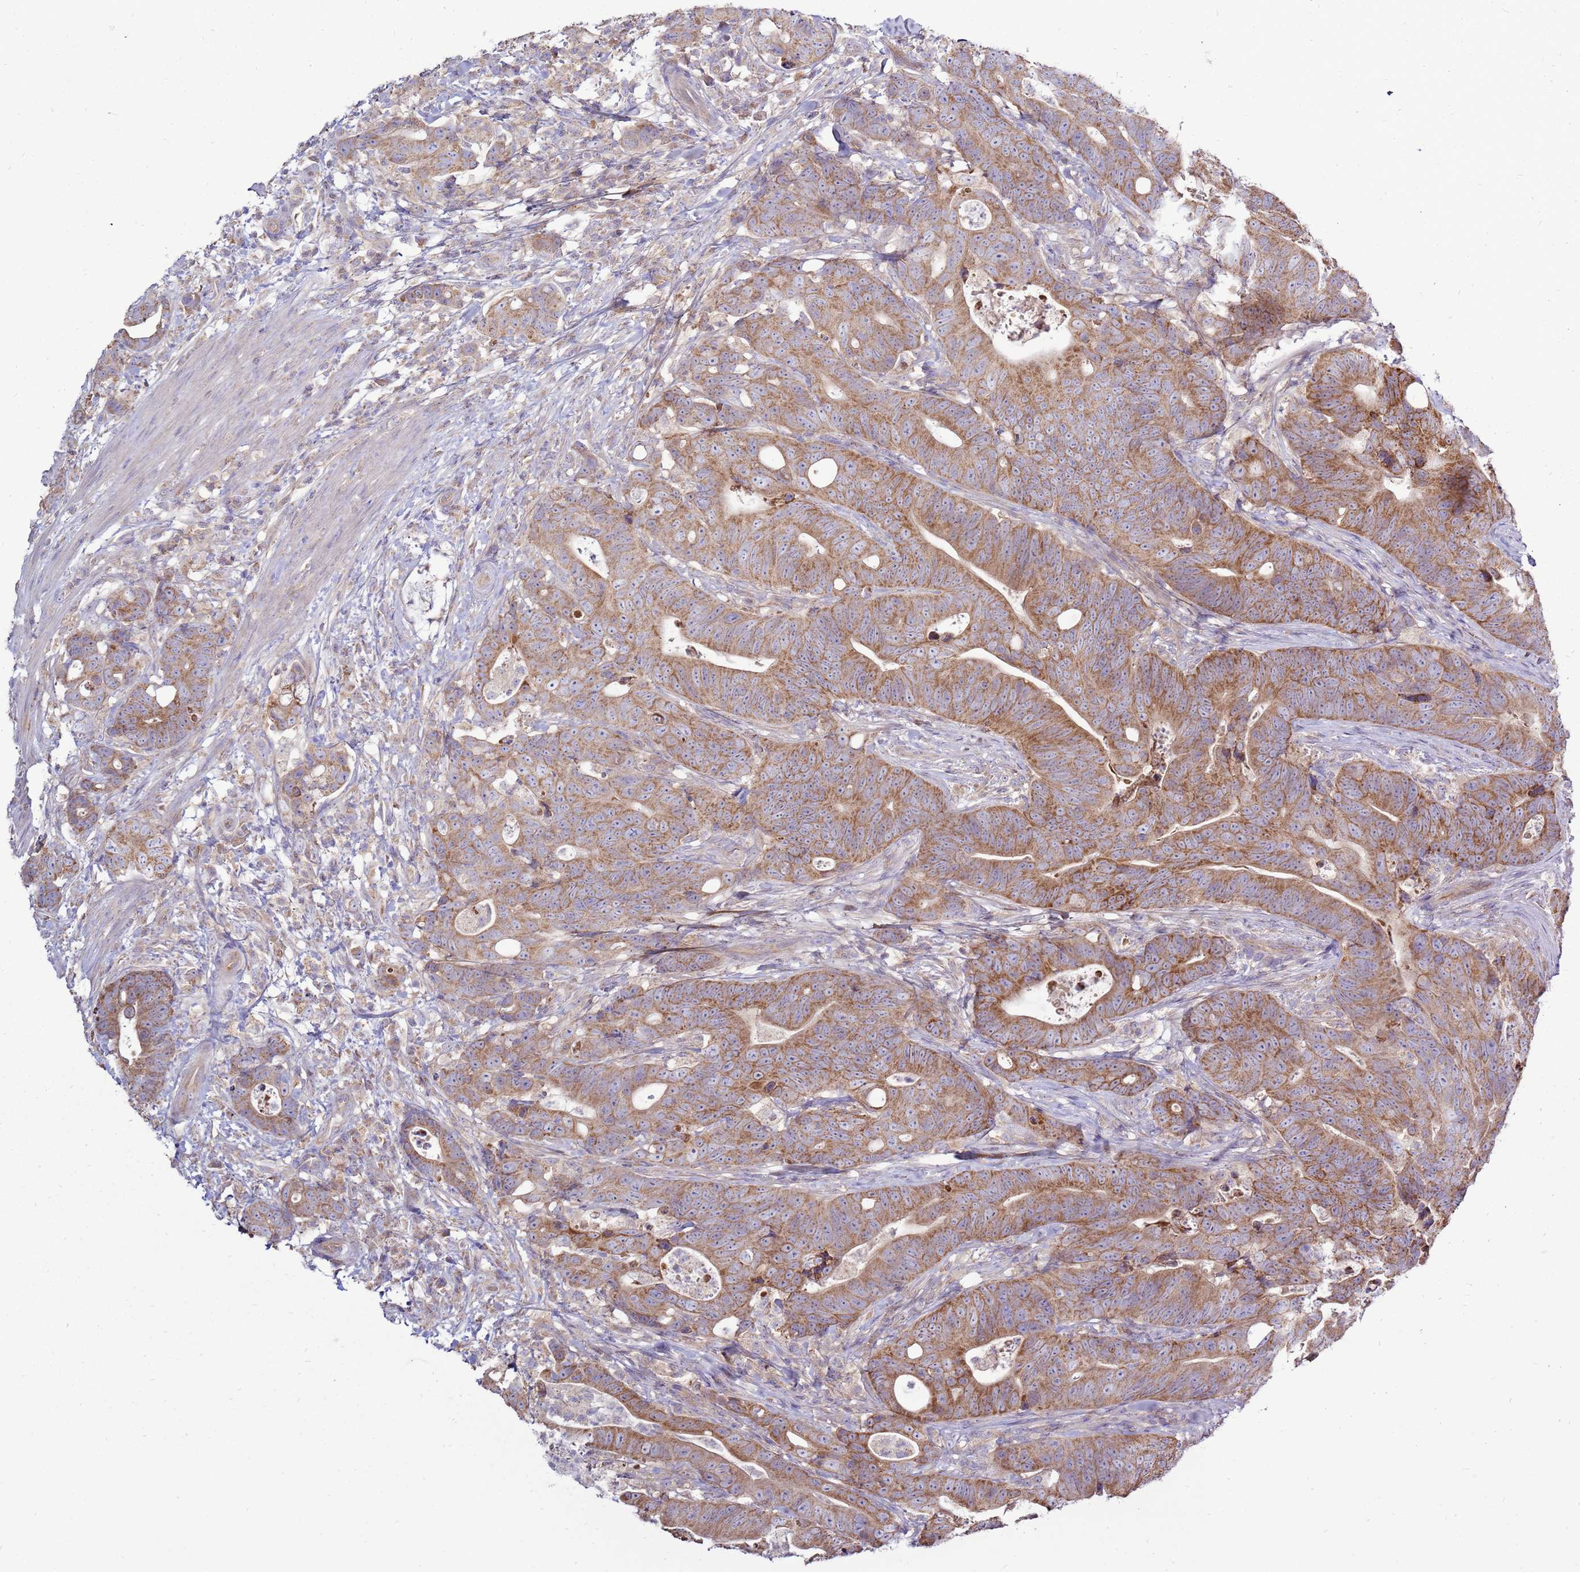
{"staining": {"intensity": "moderate", "quantity": ">75%", "location": "cytoplasmic/membranous"}, "tissue": "colorectal cancer", "cell_type": "Tumor cells", "image_type": "cancer", "snomed": [{"axis": "morphology", "description": "Adenocarcinoma, NOS"}, {"axis": "topography", "description": "Colon"}], "caption": "Colorectal cancer (adenocarcinoma) stained with DAB (3,3'-diaminobenzidine) immunohistochemistry (IHC) displays medium levels of moderate cytoplasmic/membranous staining in about >75% of tumor cells.", "gene": "TRAPPC4", "patient": {"sex": "female", "age": 82}}